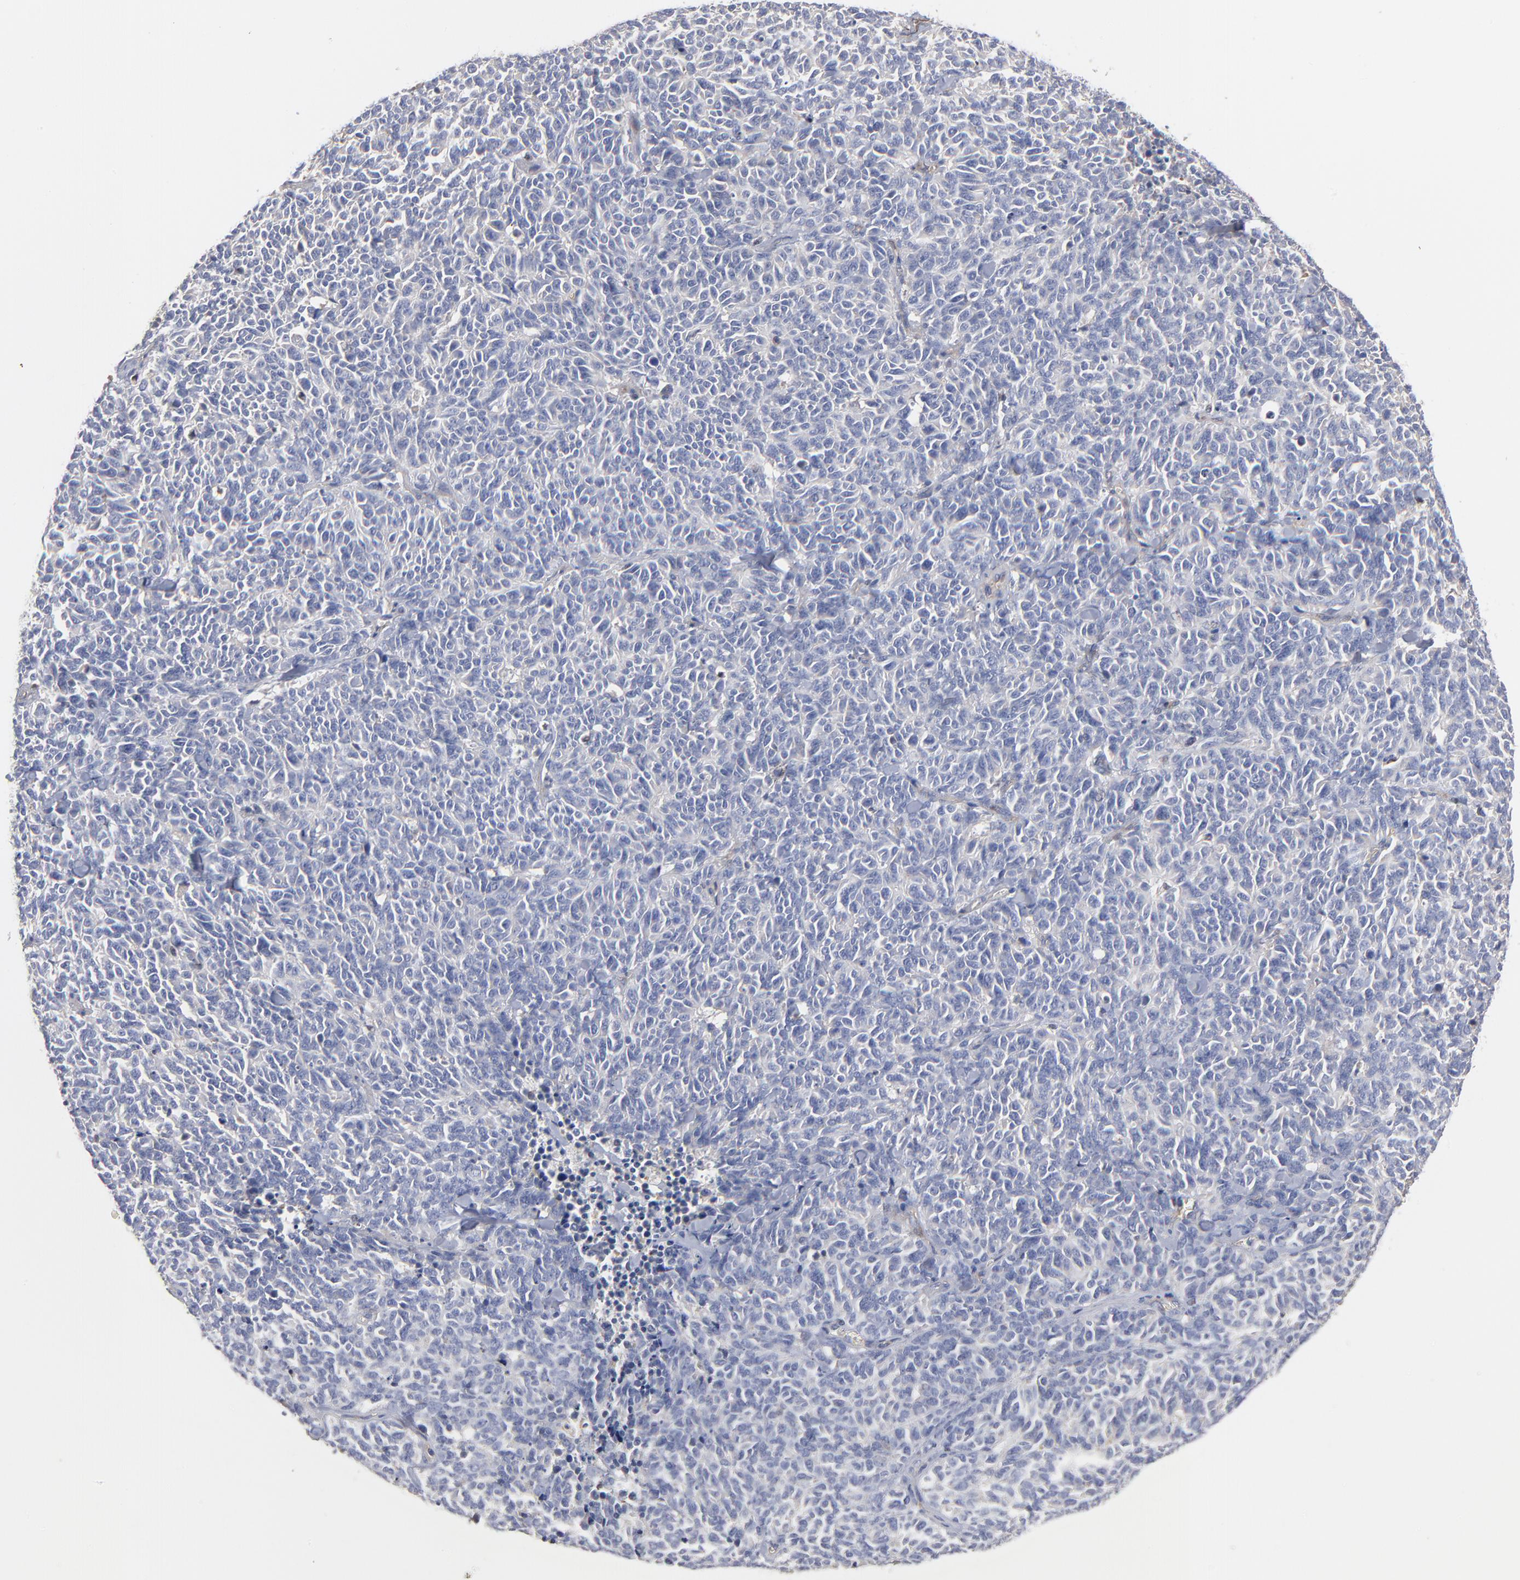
{"staining": {"intensity": "negative", "quantity": "none", "location": "none"}, "tissue": "lung cancer", "cell_type": "Tumor cells", "image_type": "cancer", "snomed": [{"axis": "morphology", "description": "Neoplasm, malignant, NOS"}, {"axis": "topography", "description": "Lung"}], "caption": "Immunohistochemistry of neoplasm (malignant) (lung) demonstrates no expression in tumor cells.", "gene": "ARHGEF6", "patient": {"sex": "female", "age": 58}}